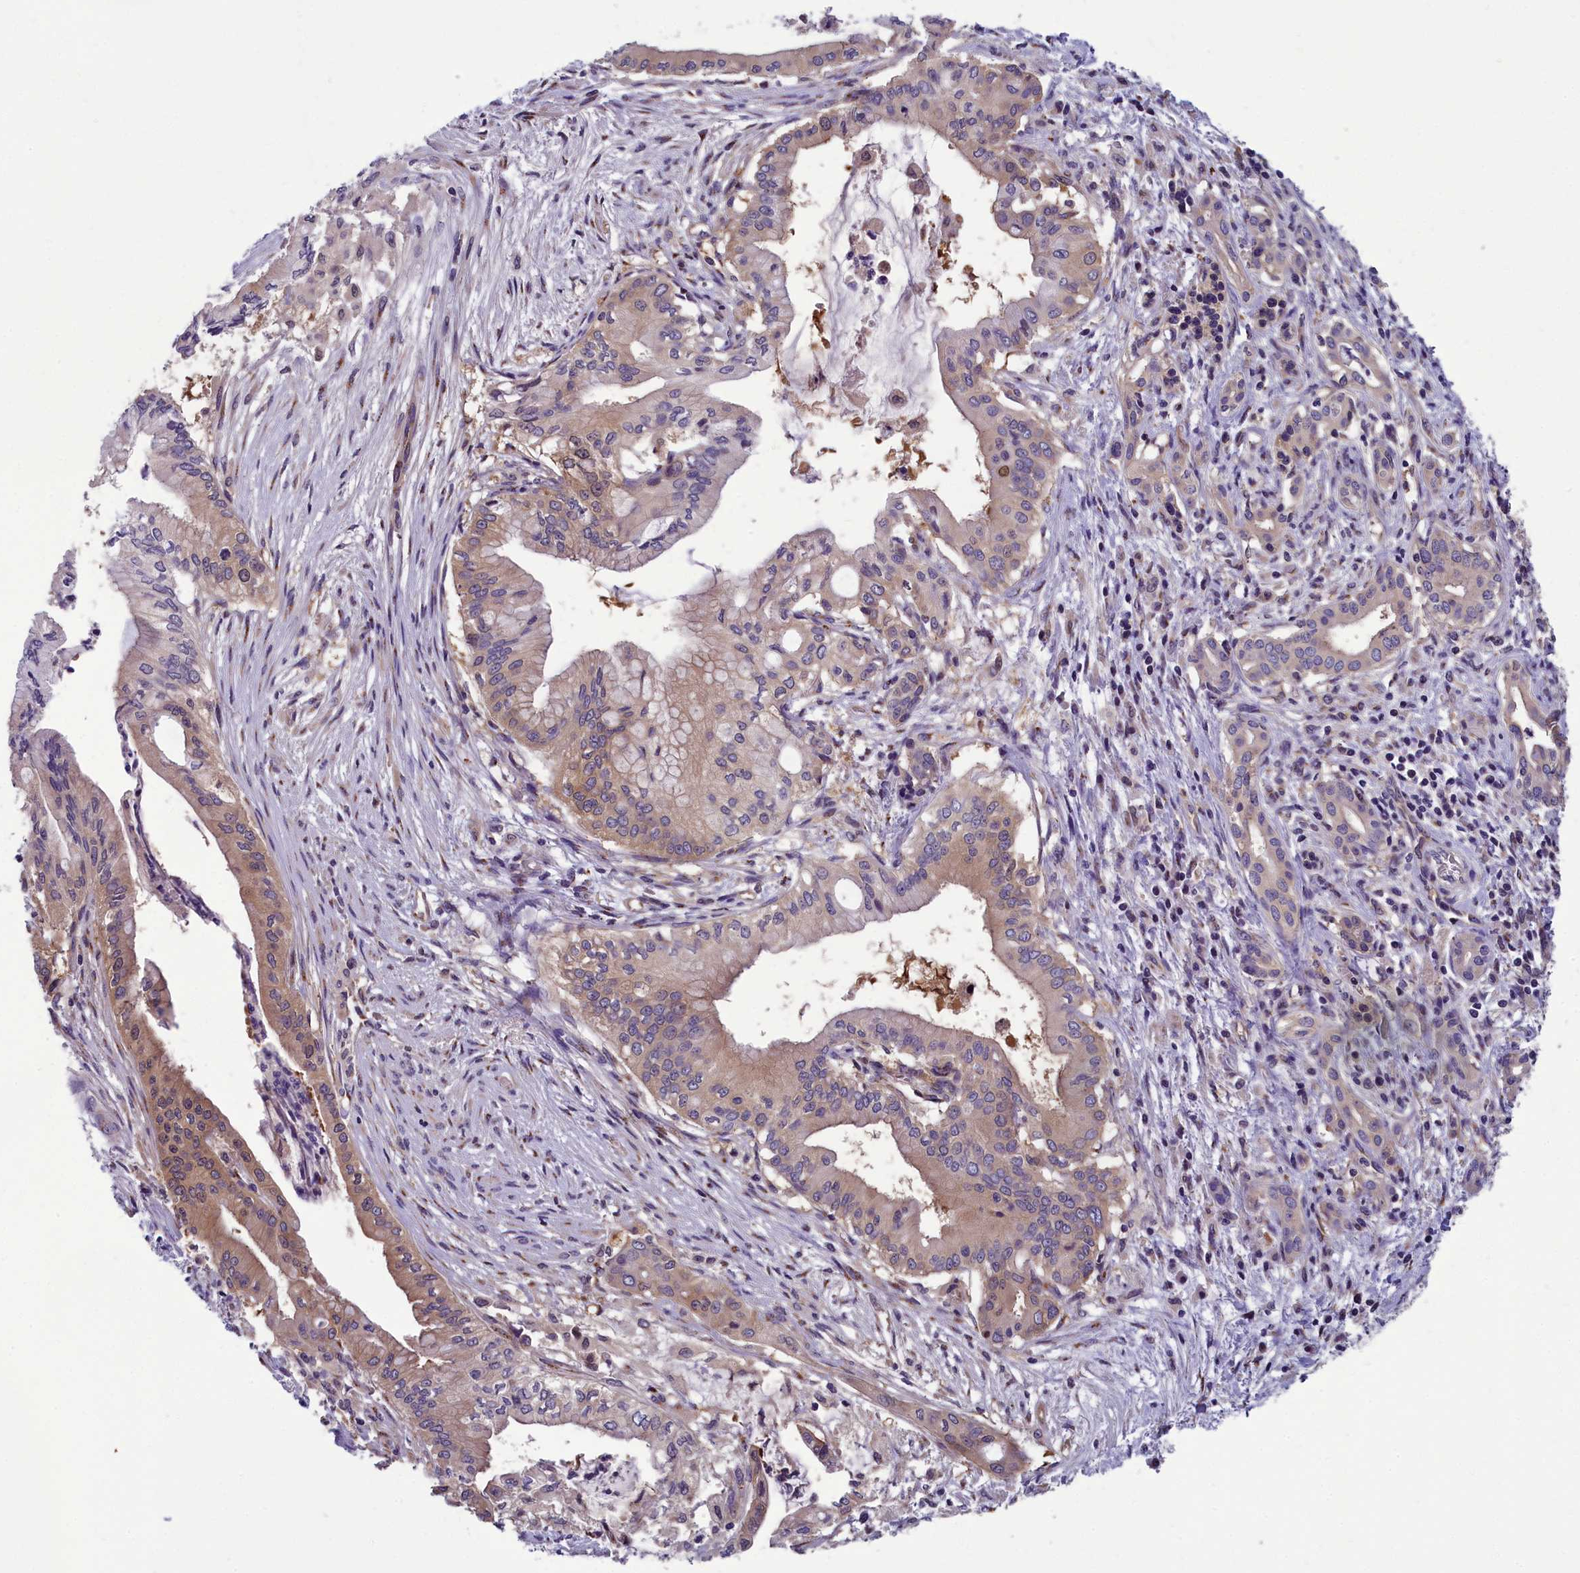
{"staining": {"intensity": "weak", "quantity": "25%-75%", "location": "cytoplasmic/membranous"}, "tissue": "pancreatic cancer", "cell_type": "Tumor cells", "image_type": "cancer", "snomed": [{"axis": "morphology", "description": "Adenocarcinoma, NOS"}, {"axis": "topography", "description": "Pancreas"}], "caption": "Immunohistochemistry (IHC) image of human pancreatic adenocarcinoma stained for a protein (brown), which exhibits low levels of weak cytoplasmic/membranous positivity in approximately 25%-75% of tumor cells.", "gene": "ABCC8", "patient": {"sex": "male", "age": 46}}